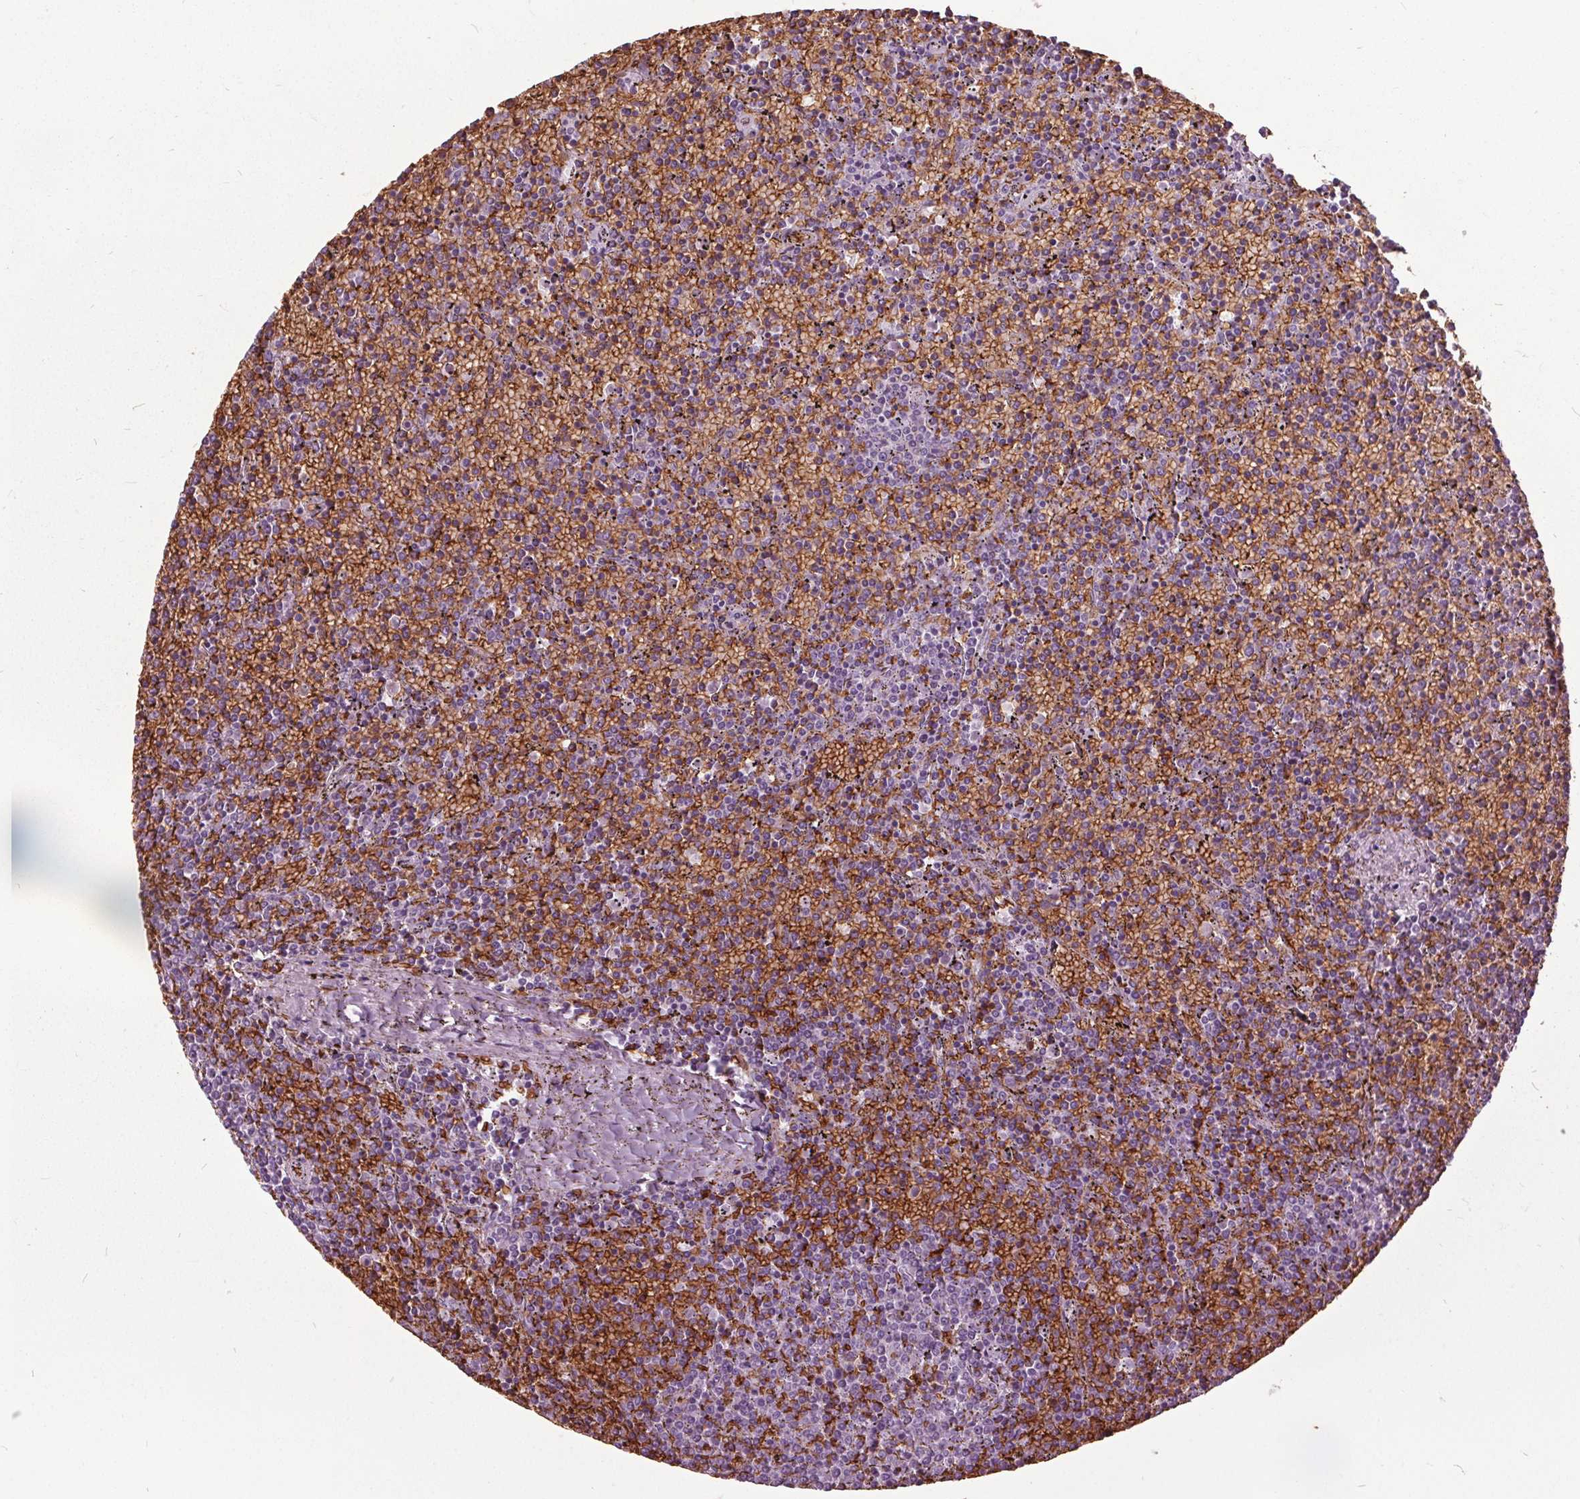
{"staining": {"intensity": "negative", "quantity": "none", "location": "none"}, "tissue": "lymphoma", "cell_type": "Tumor cells", "image_type": "cancer", "snomed": [{"axis": "morphology", "description": "Malignant lymphoma, non-Hodgkin's type, Low grade"}, {"axis": "topography", "description": "Spleen"}], "caption": "Protein analysis of low-grade malignant lymphoma, non-Hodgkin's type shows no significant positivity in tumor cells. The staining is performed using DAB brown chromogen with nuclei counter-stained in using hematoxylin.", "gene": "SLC4A1", "patient": {"sex": "female", "age": 77}}